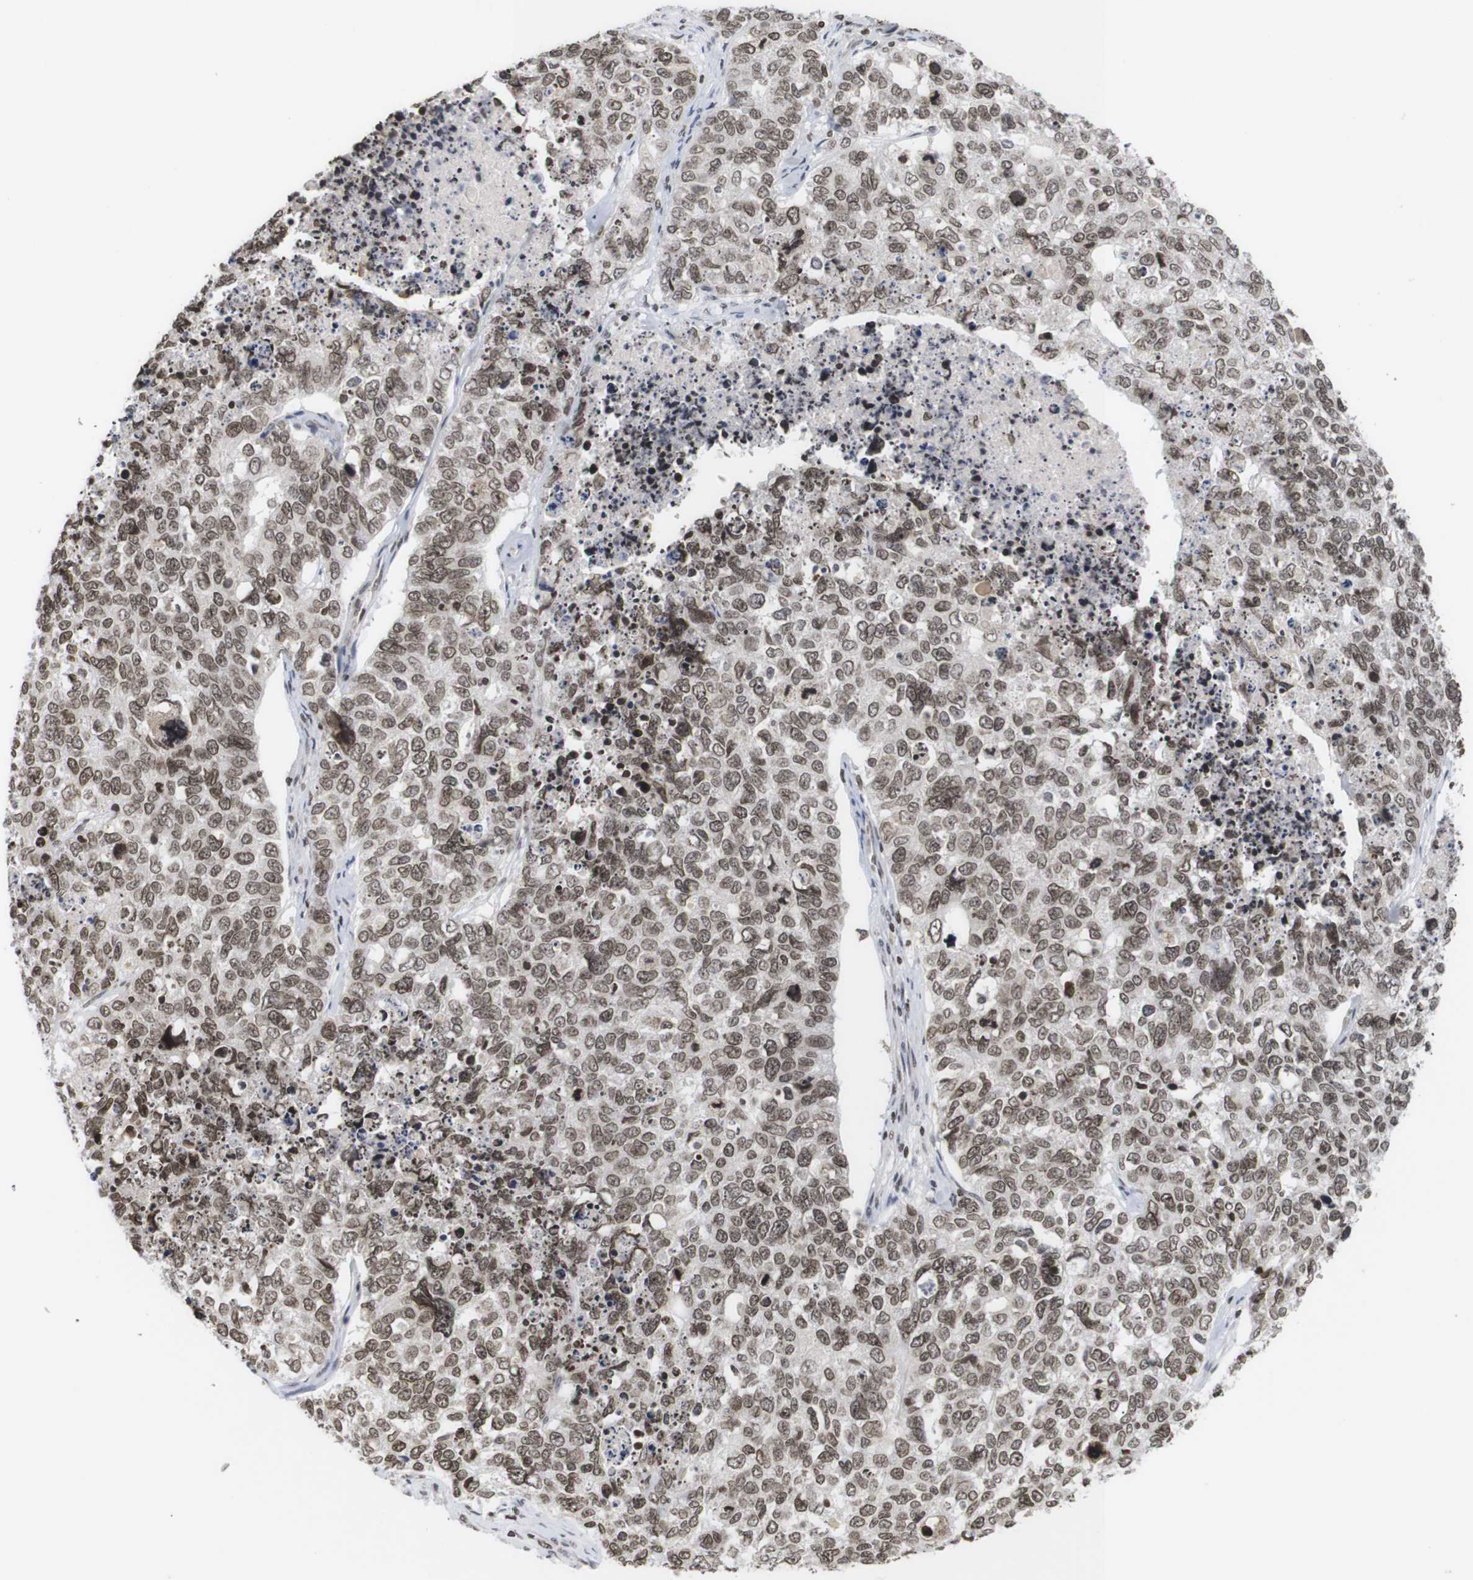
{"staining": {"intensity": "moderate", "quantity": ">75%", "location": "nuclear"}, "tissue": "cervical cancer", "cell_type": "Tumor cells", "image_type": "cancer", "snomed": [{"axis": "morphology", "description": "Squamous cell carcinoma, NOS"}, {"axis": "topography", "description": "Cervix"}], "caption": "Protein staining by immunohistochemistry (IHC) reveals moderate nuclear positivity in approximately >75% of tumor cells in cervical squamous cell carcinoma.", "gene": "ETV5", "patient": {"sex": "female", "age": 63}}